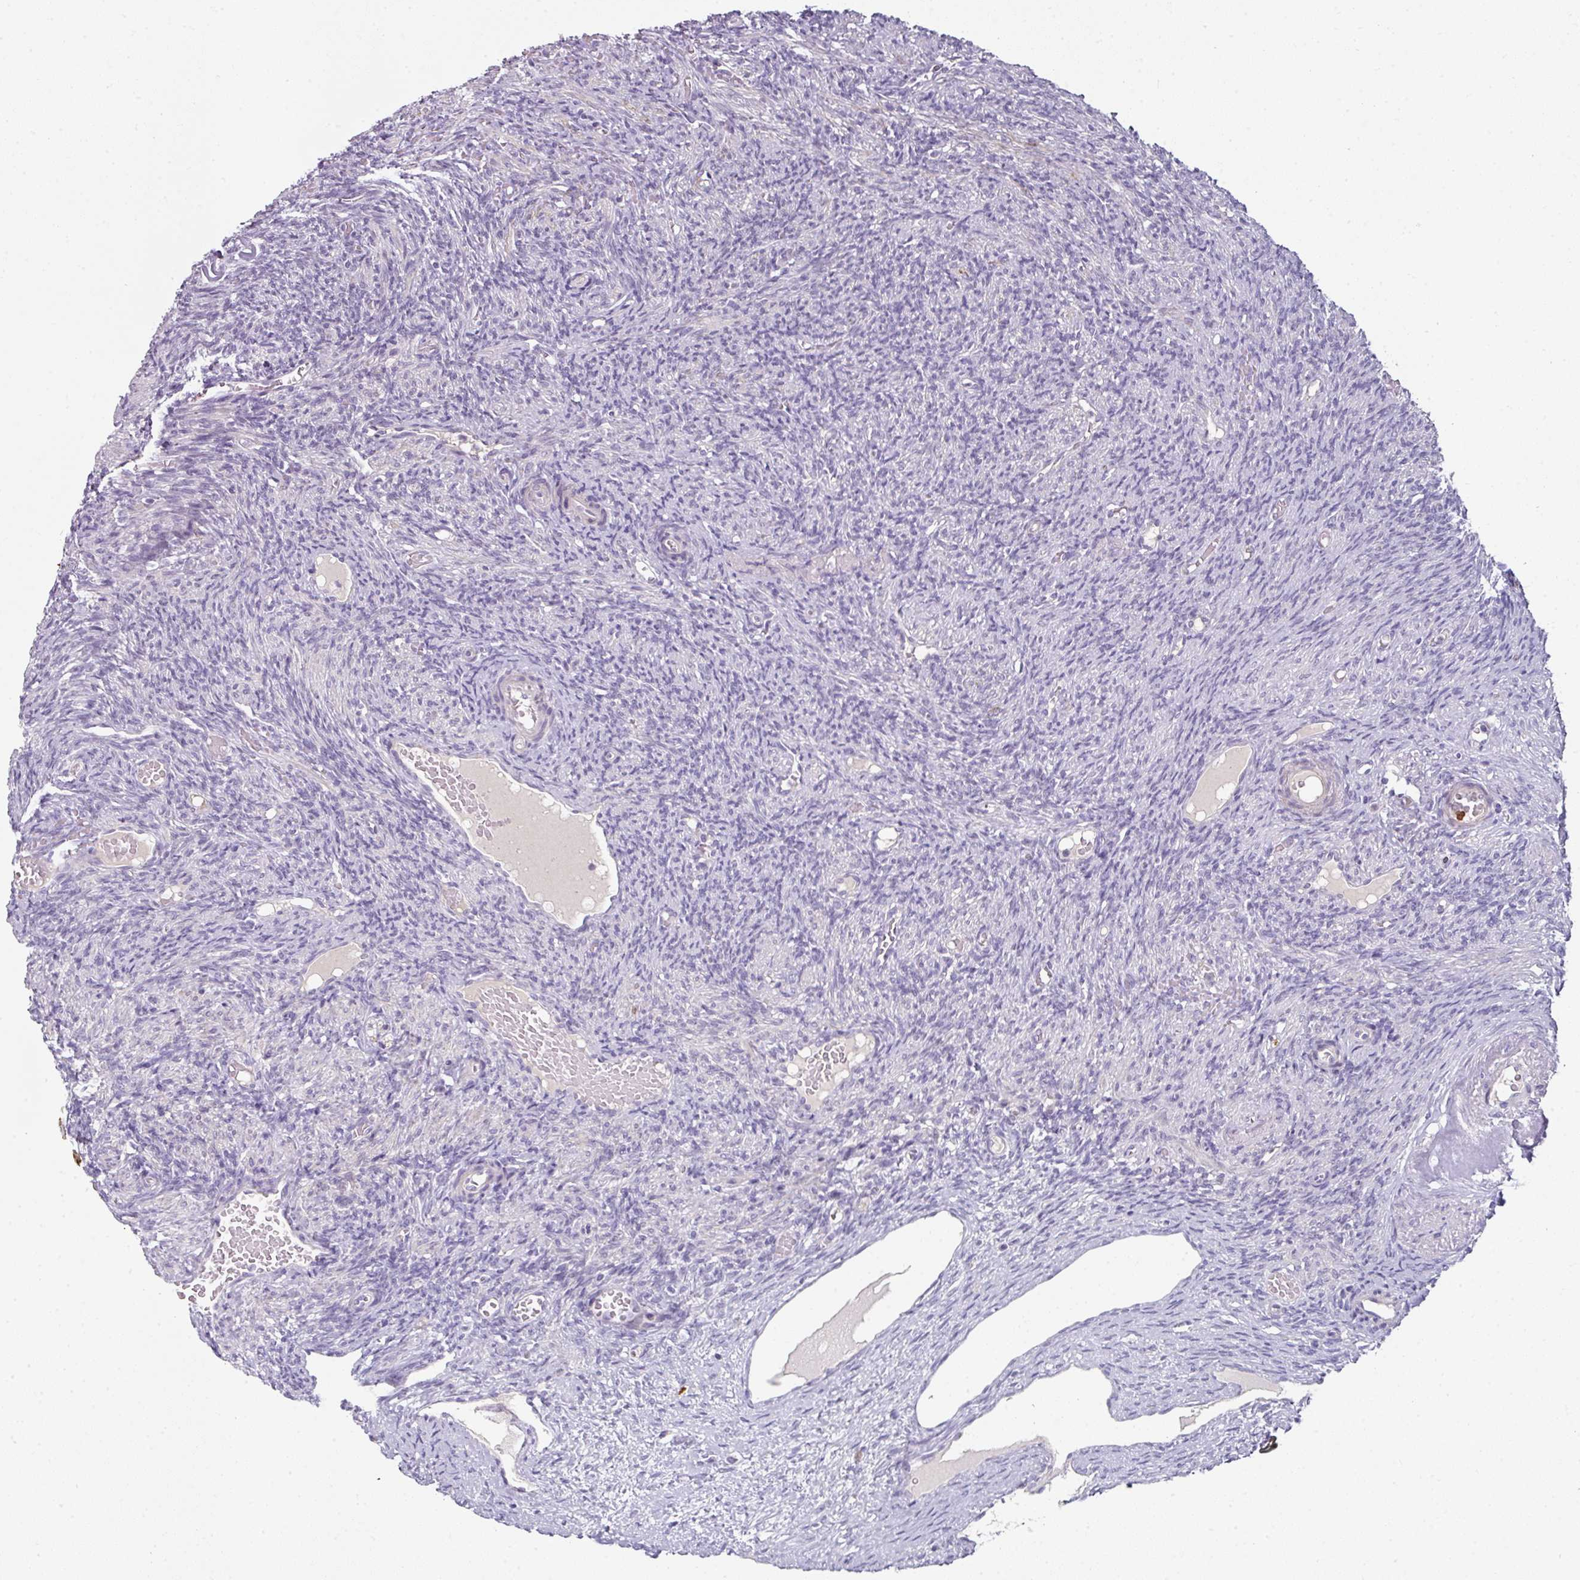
{"staining": {"intensity": "negative", "quantity": "none", "location": "none"}, "tissue": "ovary", "cell_type": "Ovarian stroma cells", "image_type": "normal", "snomed": [{"axis": "morphology", "description": "Normal tissue, NOS"}, {"axis": "topography", "description": "Ovary"}], "caption": "IHC micrograph of benign ovary: ovary stained with DAB exhibits no significant protein staining in ovarian stroma cells. The staining is performed using DAB brown chromogen with nuclei counter-stained in using hematoxylin.", "gene": "FHAD1", "patient": {"sex": "female", "age": 51}}